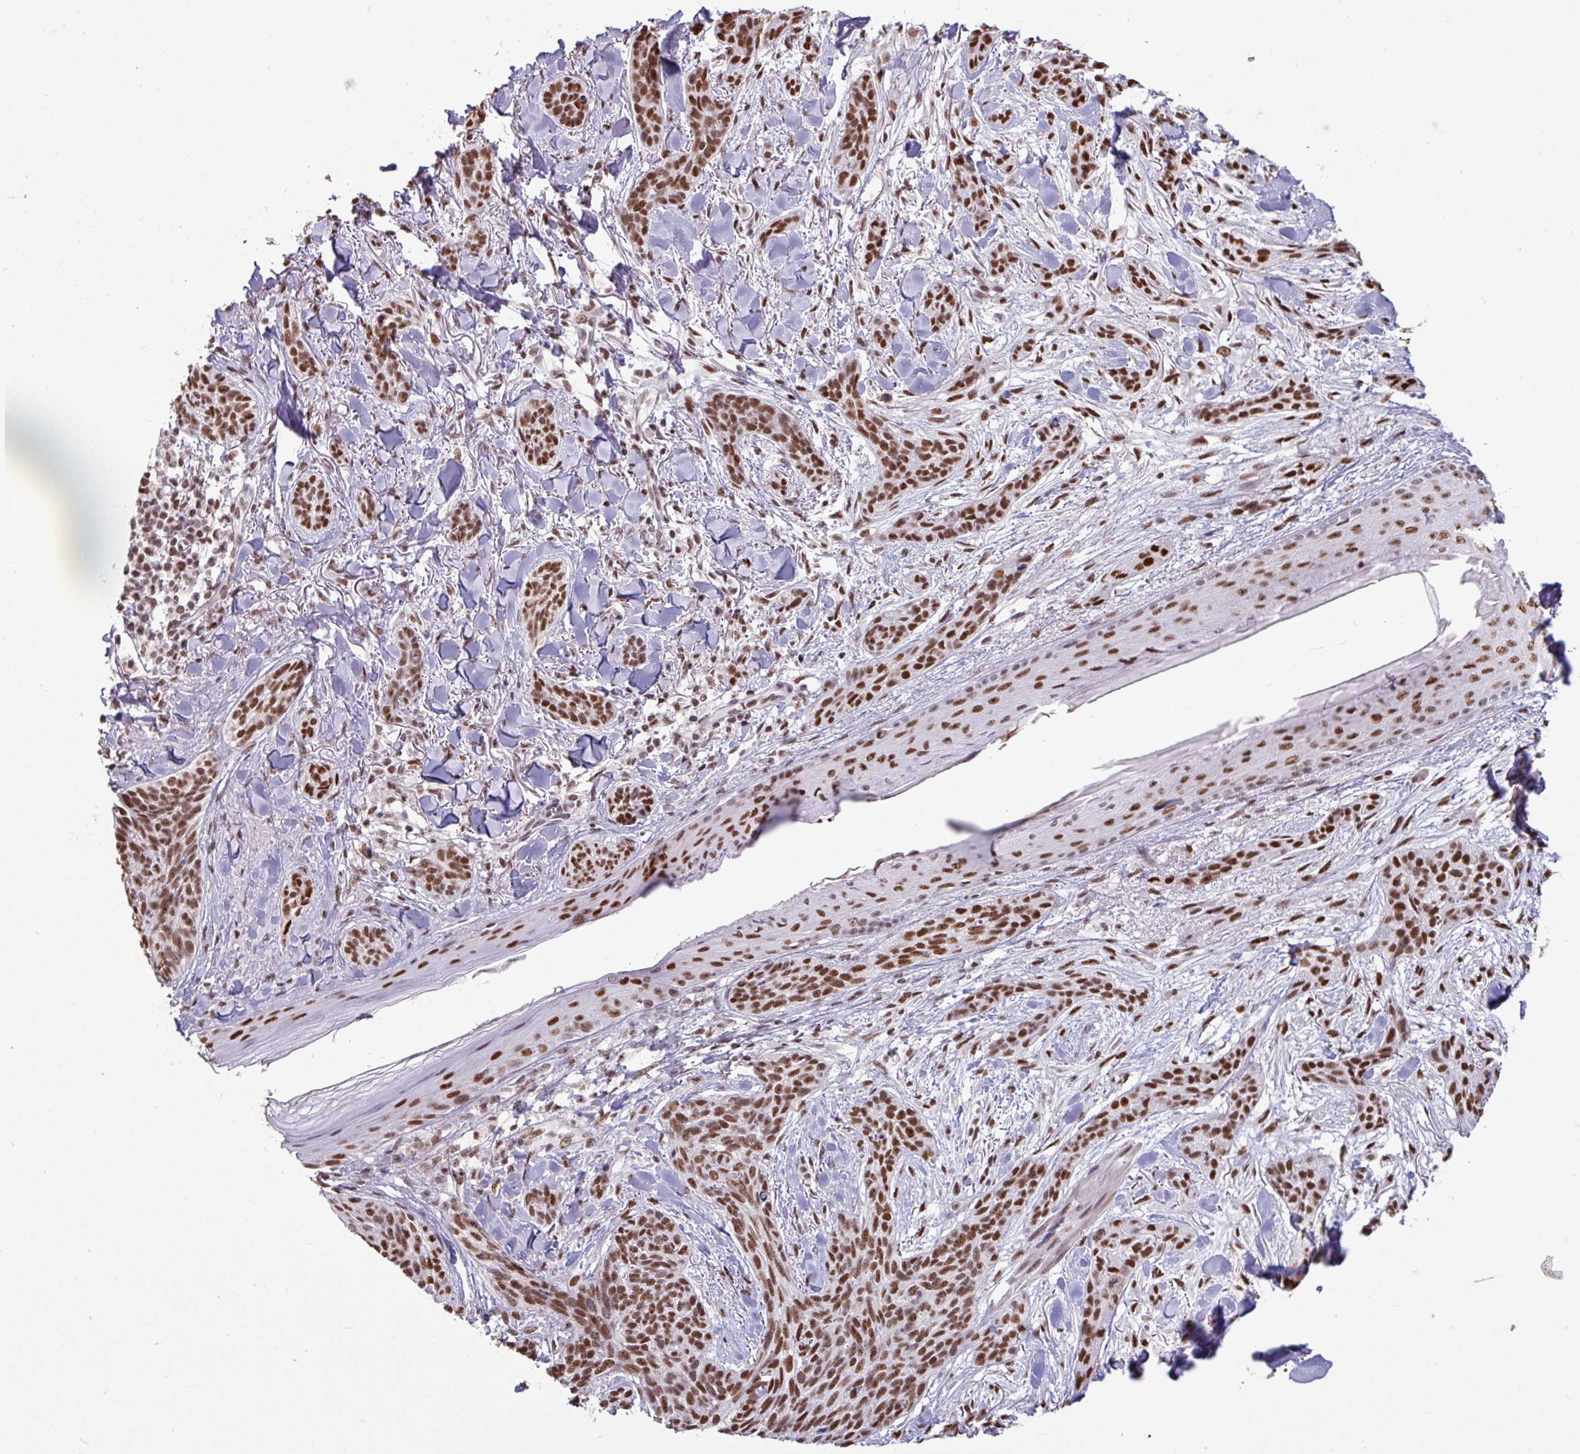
{"staining": {"intensity": "strong", "quantity": ">75%", "location": "nuclear"}, "tissue": "skin cancer", "cell_type": "Tumor cells", "image_type": "cancer", "snomed": [{"axis": "morphology", "description": "Basal cell carcinoma"}, {"axis": "topography", "description": "Skin"}], "caption": "Human basal cell carcinoma (skin) stained for a protein (brown) displays strong nuclear positive staining in about >75% of tumor cells.", "gene": "TDG", "patient": {"sex": "male", "age": 52}}